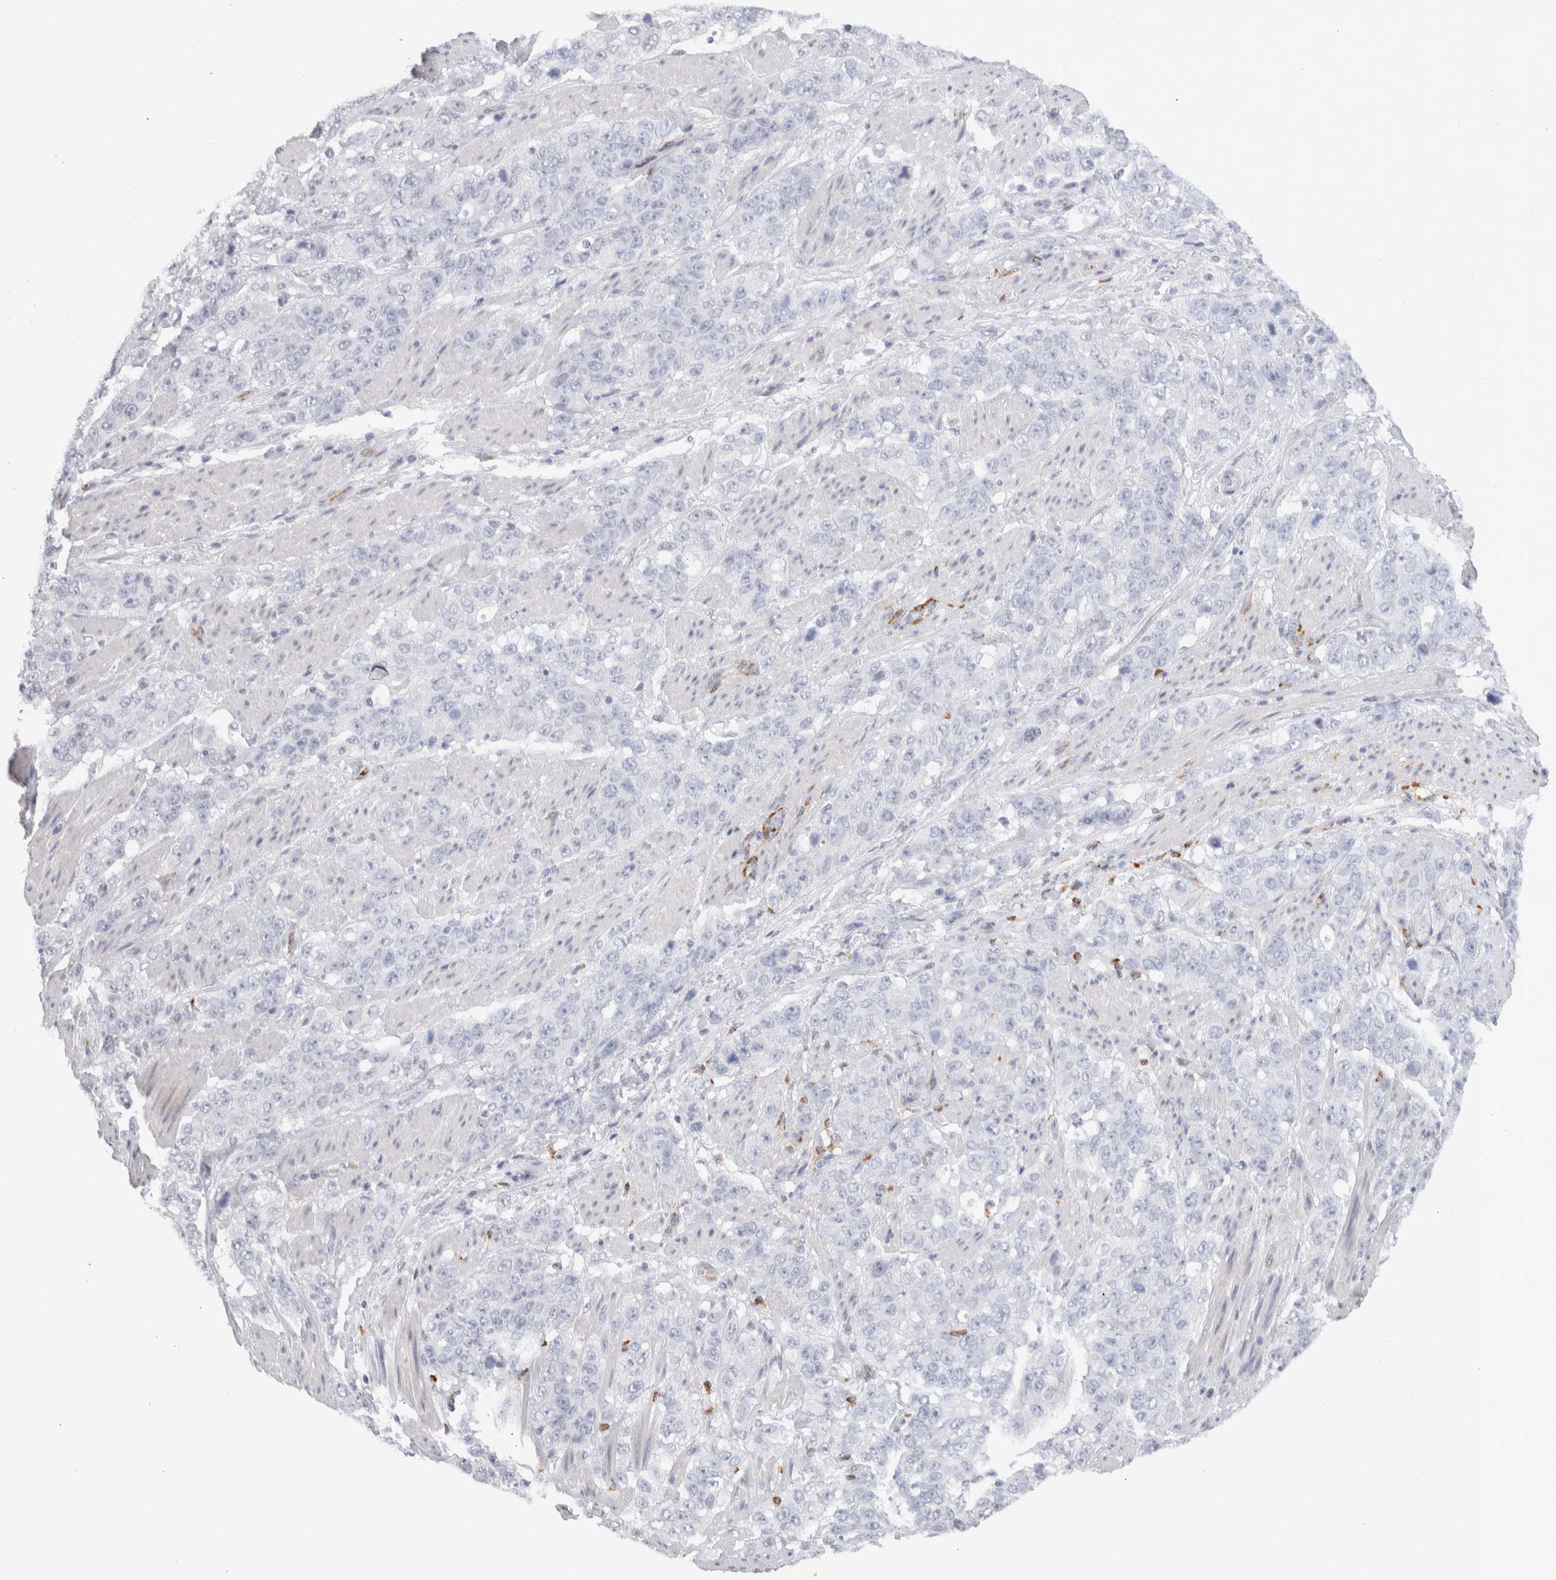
{"staining": {"intensity": "negative", "quantity": "none", "location": "none"}, "tissue": "stomach cancer", "cell_type": "Tumor cells", "image_type": "cancer", "snomed": [{"axis": "morphology", "description": "Adenocarcinoma, NOS"}, {"axis": "topography", "description": "Stomach"}], "caption": "This is a histopathology image of immunohistochemistry (IHC) staining of adenocarcinoma (stomach), which shows no staining in tumor cells.", "gene": "SEPTIN4", "patient": {"sex": "male", "age": 48}}